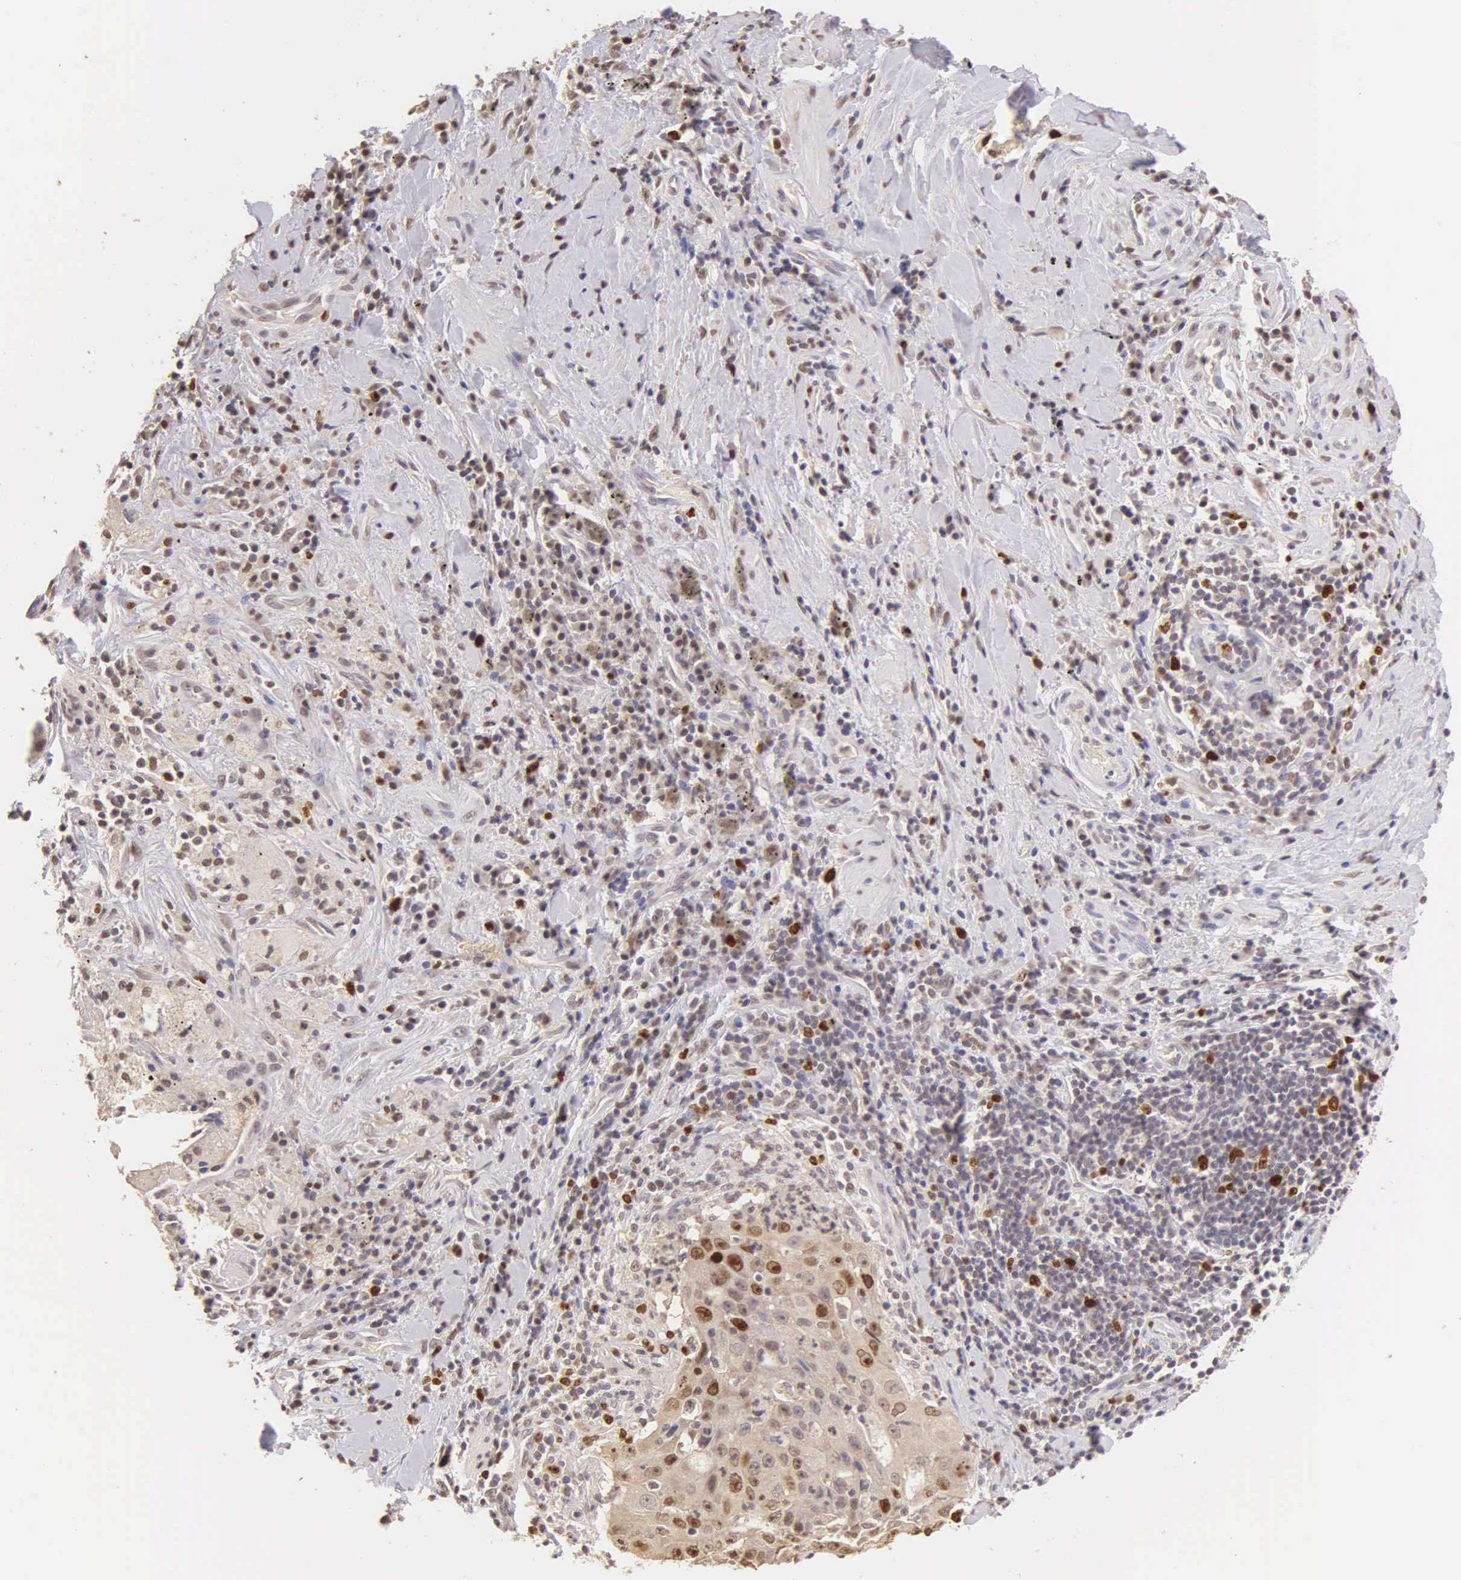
{"staining": {"intensity": "moderate", "quantity": "25%-75%", "location": "nuclear"}, "tissue": "lung cancer", "cell_type": "Tumor cells", "image_type": "cancer", "snomed": [{"axis": "morphology", "description": "Squamous cell carcinoma, NOS"}, {"axis": "topography", "description": "Lung"}], "caption": "Lung squamous cell carcinoma stained with a brown dye reveals moderate nuclear positive positivity in approximately 25%-75% of tumor cells.", "gene": "MKI67", "patient": {"sex": "male", "age": 64}}